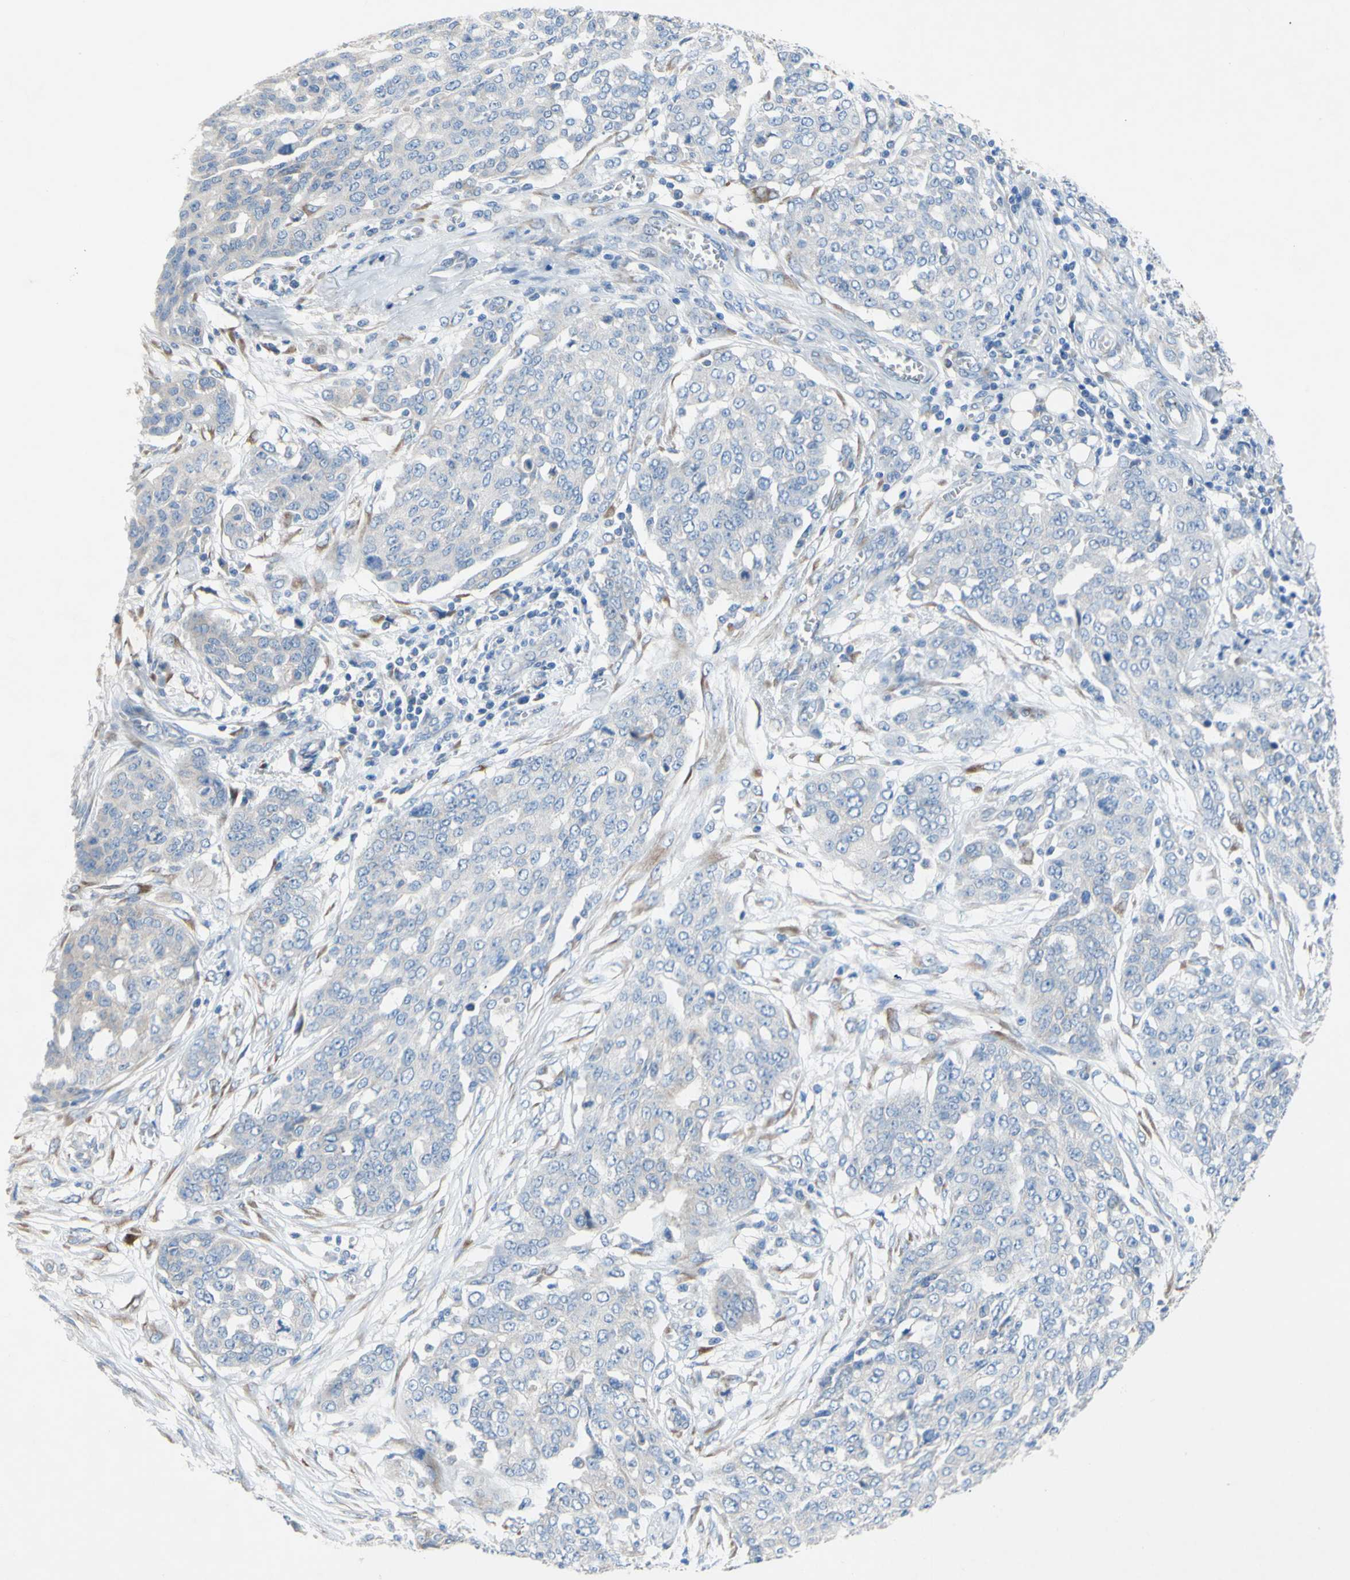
{"staining": {"intensity": "negative", "quantity": "none", "location": "none"}, "tissue": "ovarian cancer", "cell_type": "Tumor cells", "image_type": "cancer", "snomed": [{"axis": "morphology", "description": "Cystadenocarcinoma, serous, NOS"}, {"axis": "topography", "description": "Soft tissue"}, {"axis": "topography", "description": "Ovary"}], "caption": "A histopathology image of ovarian cancer stained for a protein displays no brown staining in tumor cells.", "gene": "TMIGD2", "patient": {"sex": "female", "age": 57}}